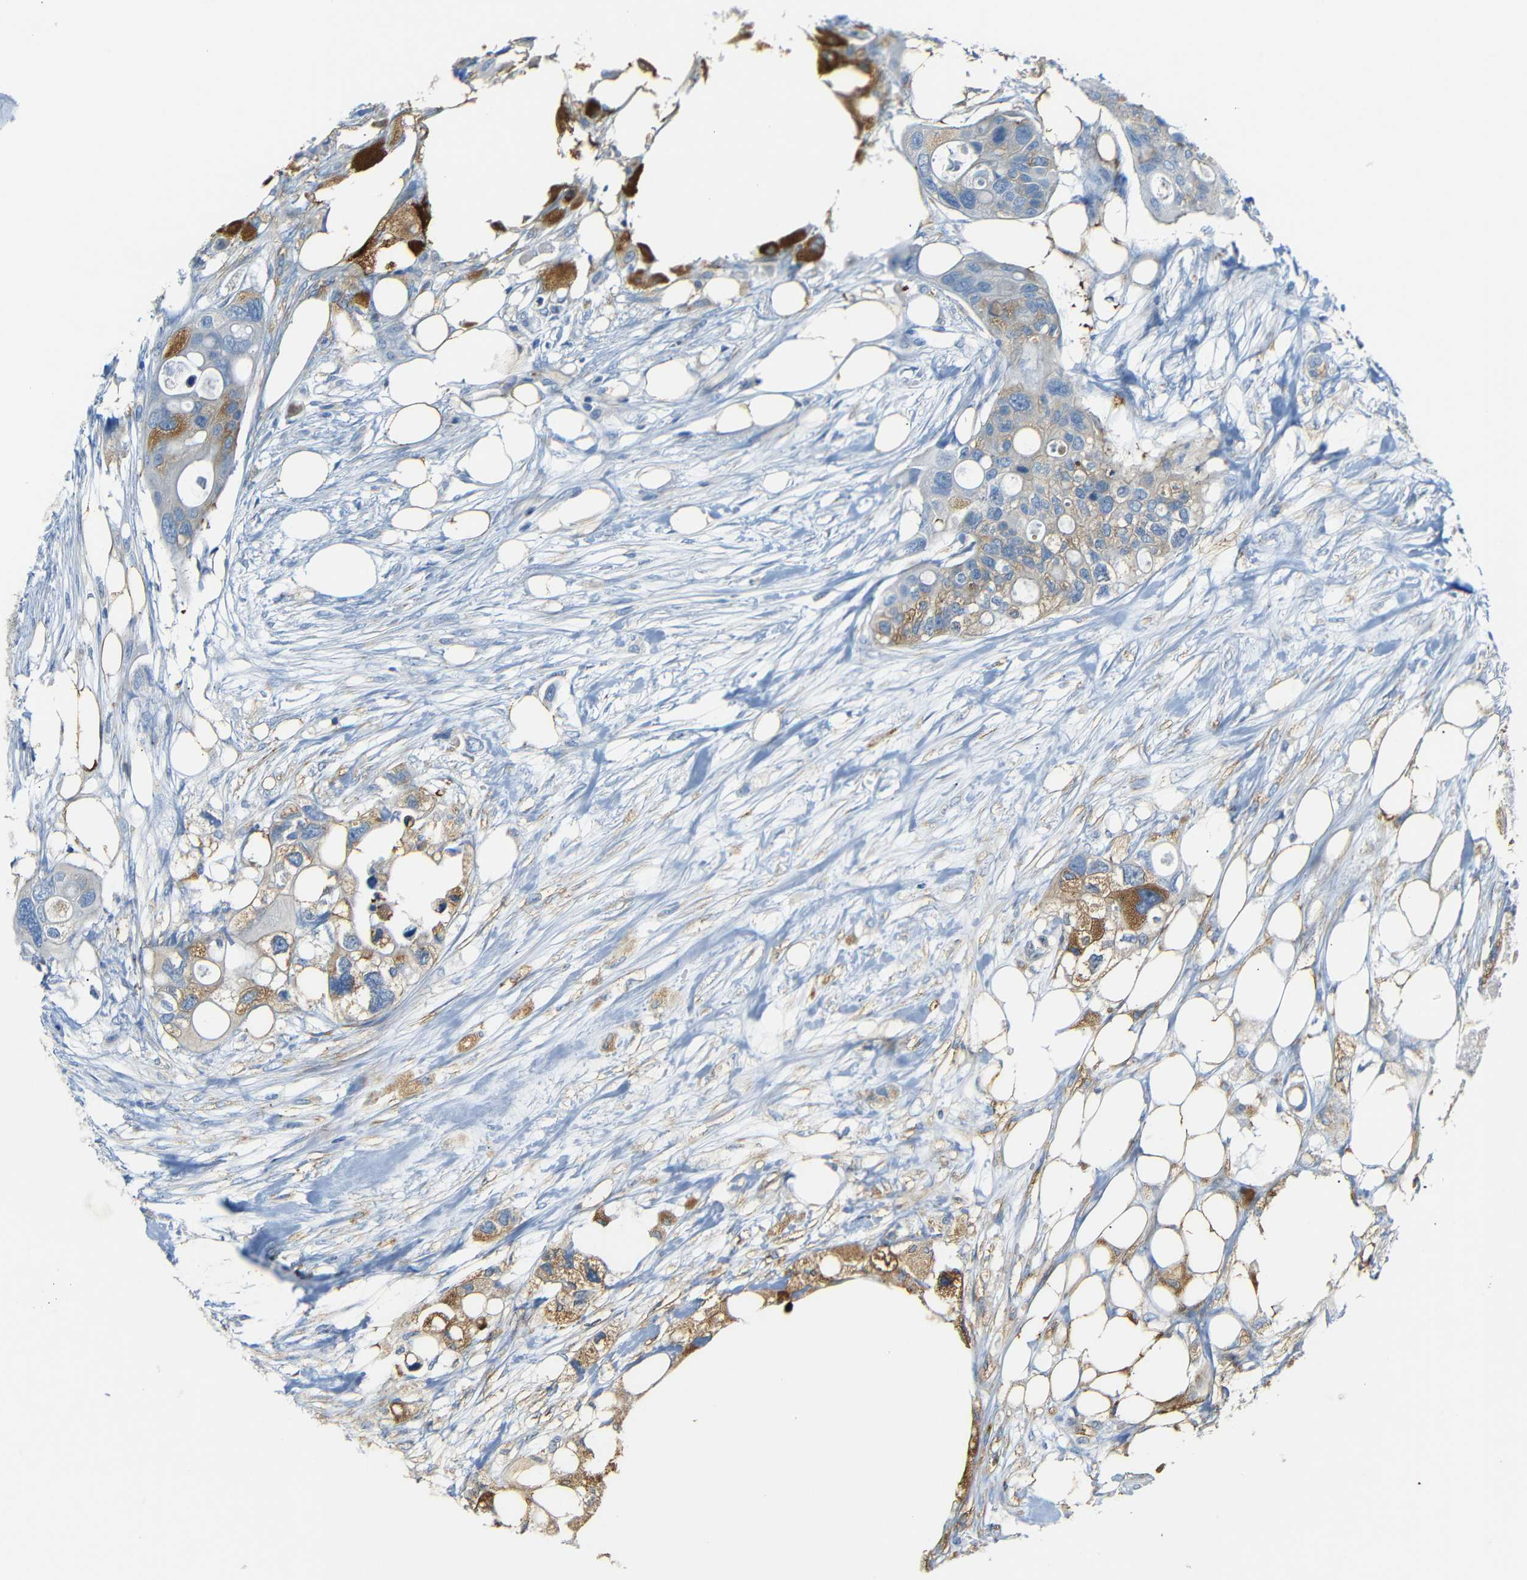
{"staining": {"intensity": "weak", "quantity": "25%-75%", "location": "cytoplasmic/membranous"}, "tissue": "colorectal cancer", "cell_type": "Tumor cells", "image_type": "cancer", "snomed": [{"axis": "morphology", "description": "Adenocarcinoma, NOS"}, {"axis": "topography", "description": "Colon"}], "caption": "This micrograph demonstrates adenocarcinoma (colorectal) stained with IHC to label a protein in brown. The cytoplasmic/membranous of tumor cells show weak positivity for the protein. Nuclei are counter-stained blue.", "gene": "FCRL1", "patient": {"sex": "female", "age": 57}}